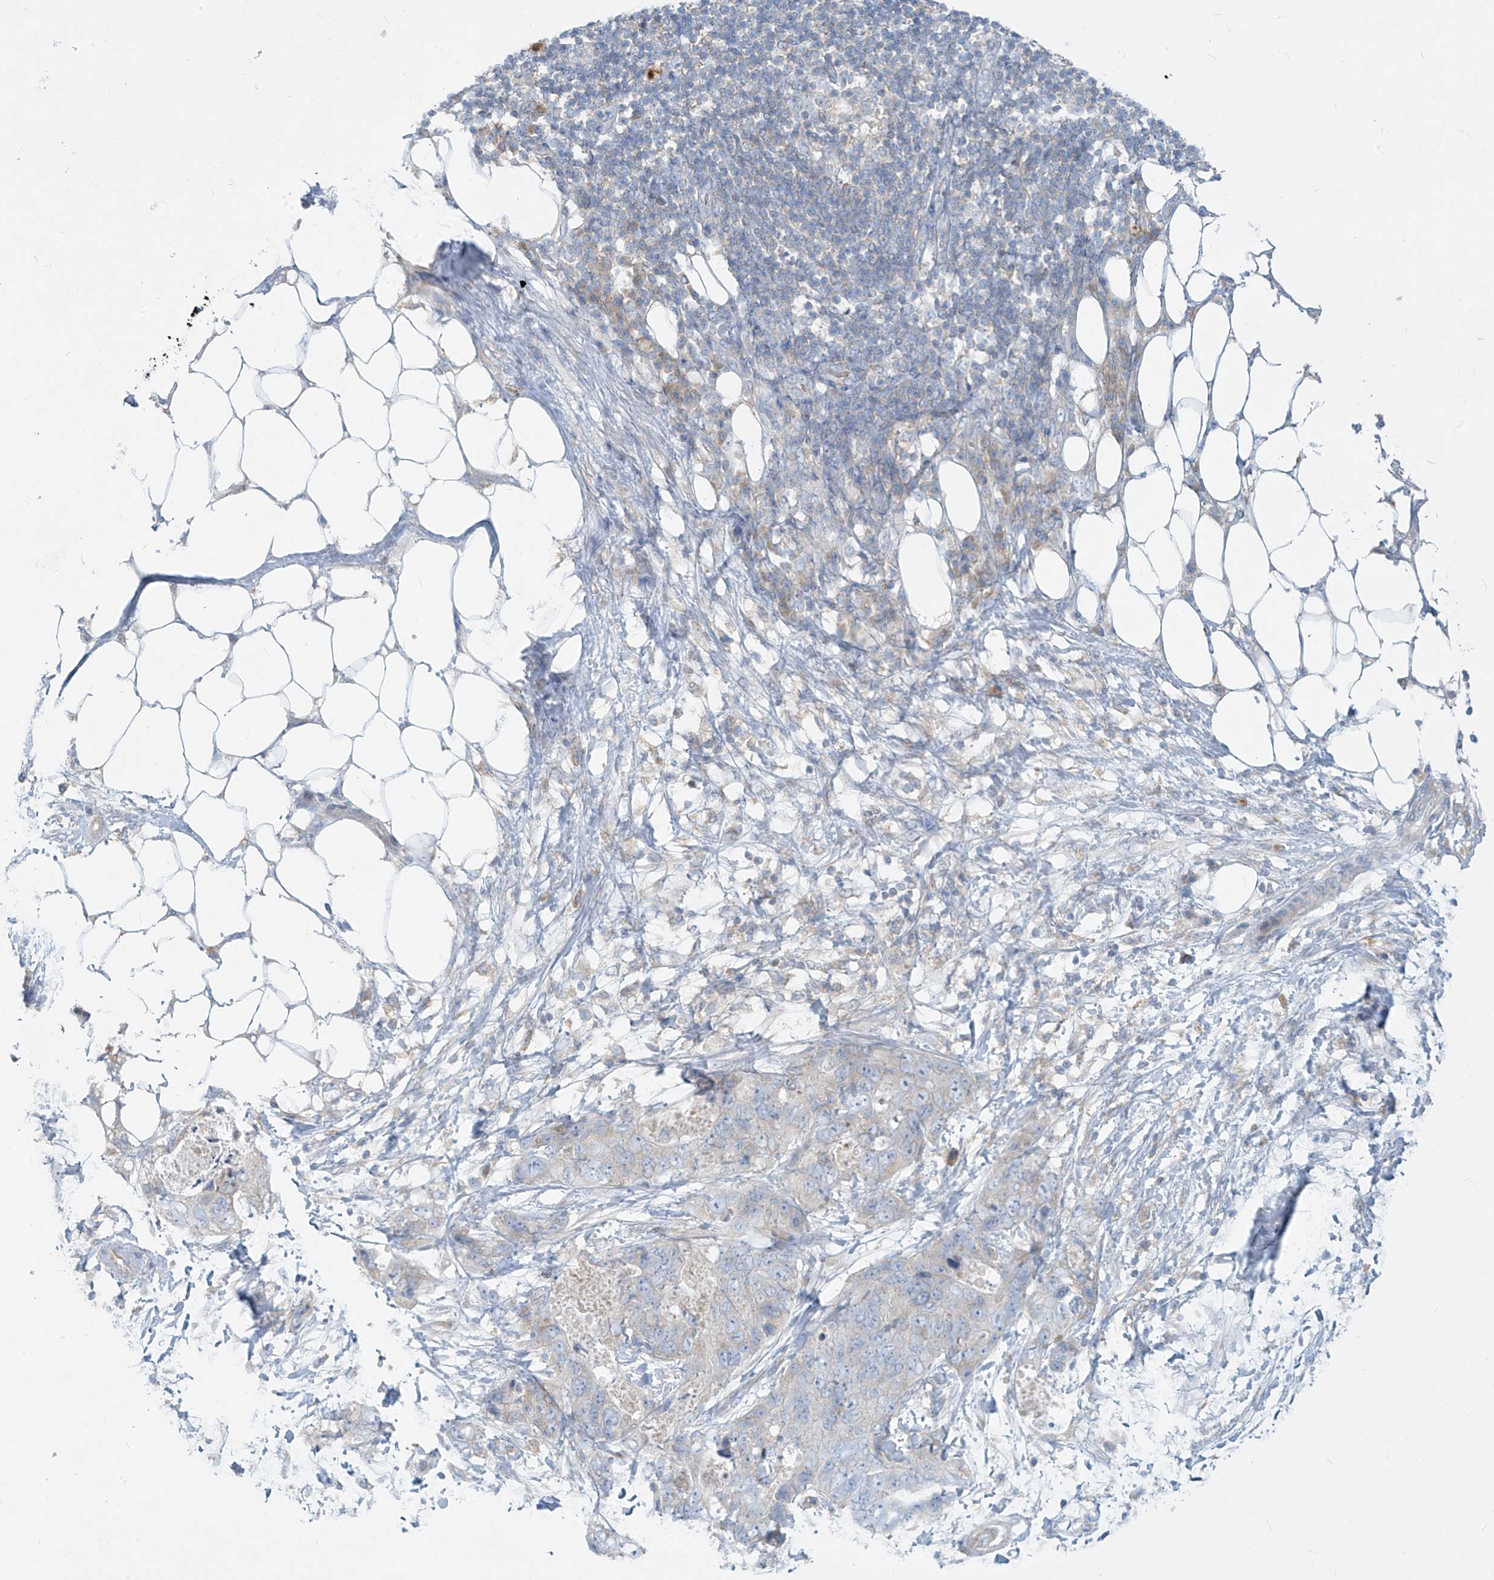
{"staining": {"intensity": "negative", "quantity": "none", "location": "none"}, "tissue": "stomach cancer", "cell_type": "Tumor cells", "image_type": "cancer", "snomed": [{"axis": "morphology", "description": "Adenocarcinoma, NOS"}, {"axis": "topography", "description": "Stomach"}], "caption": "Immunohistochemical staining of human stomach cancer (adenocarcinoma) demonstrates no significant positivity in tumor cells. The staining is performed using DAB brown chromogen with nuclei counter-stained in using hematoxylin.", "gene": "DGKQ", "patient": {"sex": "female", "age": 89}}